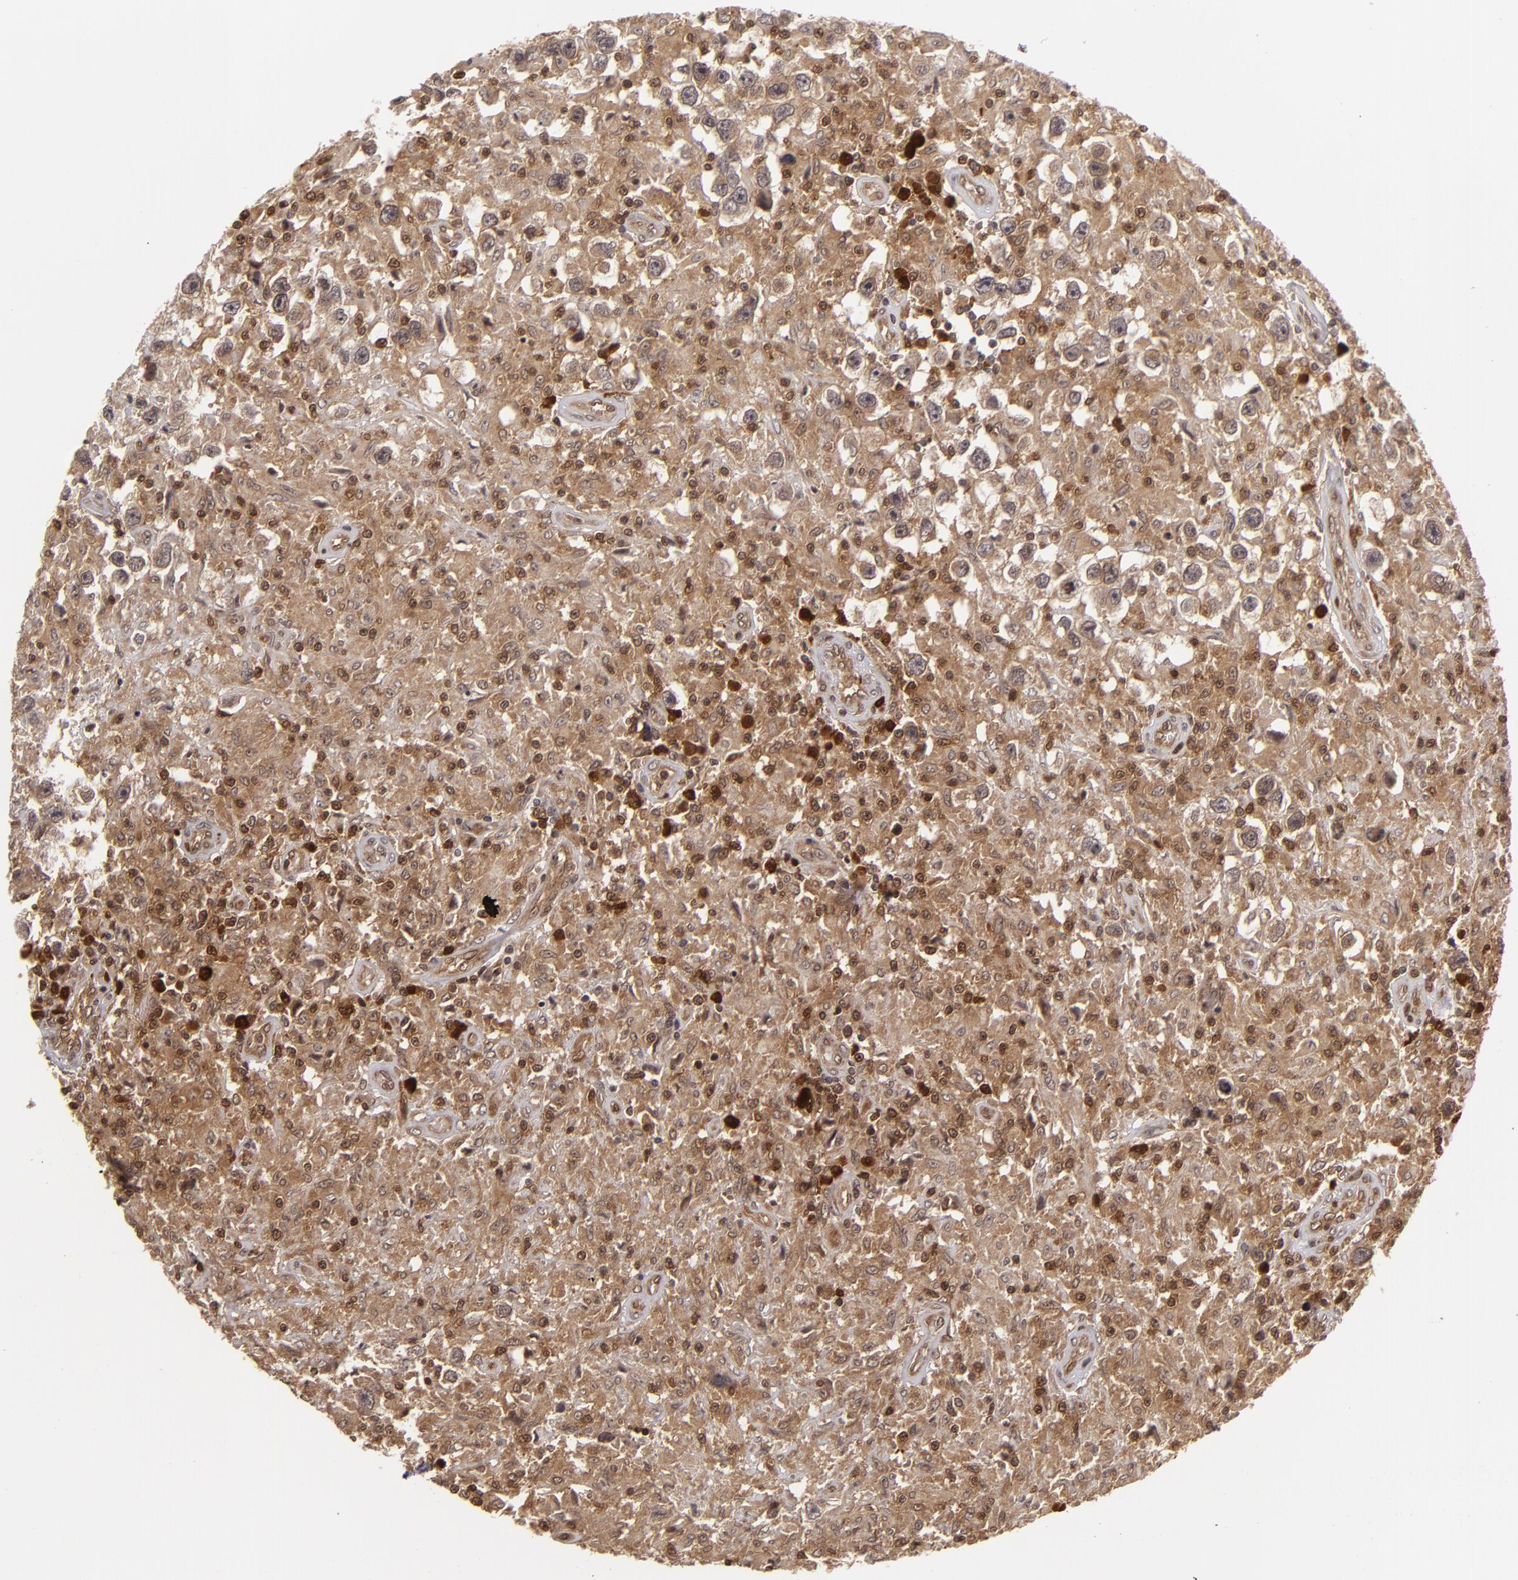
{"staining": {"intensity": "moderate", "quantity": ">75%", "location": "cytoplasmic/membranous"}, "tissue": "testis cancer", "cell_type": "Tumor cells", "image_type": "cancer", "snomed": [{"axis": "morphology", "description": "Seminoma, NOS"}, {"axis": "topography", "description": "Testis"}], "caption": "Testis cancer (seminoma) stained with a brown dye reveals moderate cytoplasmic/membranous positive staining in about >75% of tumor cells.", "gene": "ZBTB33", "patient": {"sex": "male", "age": 34}}